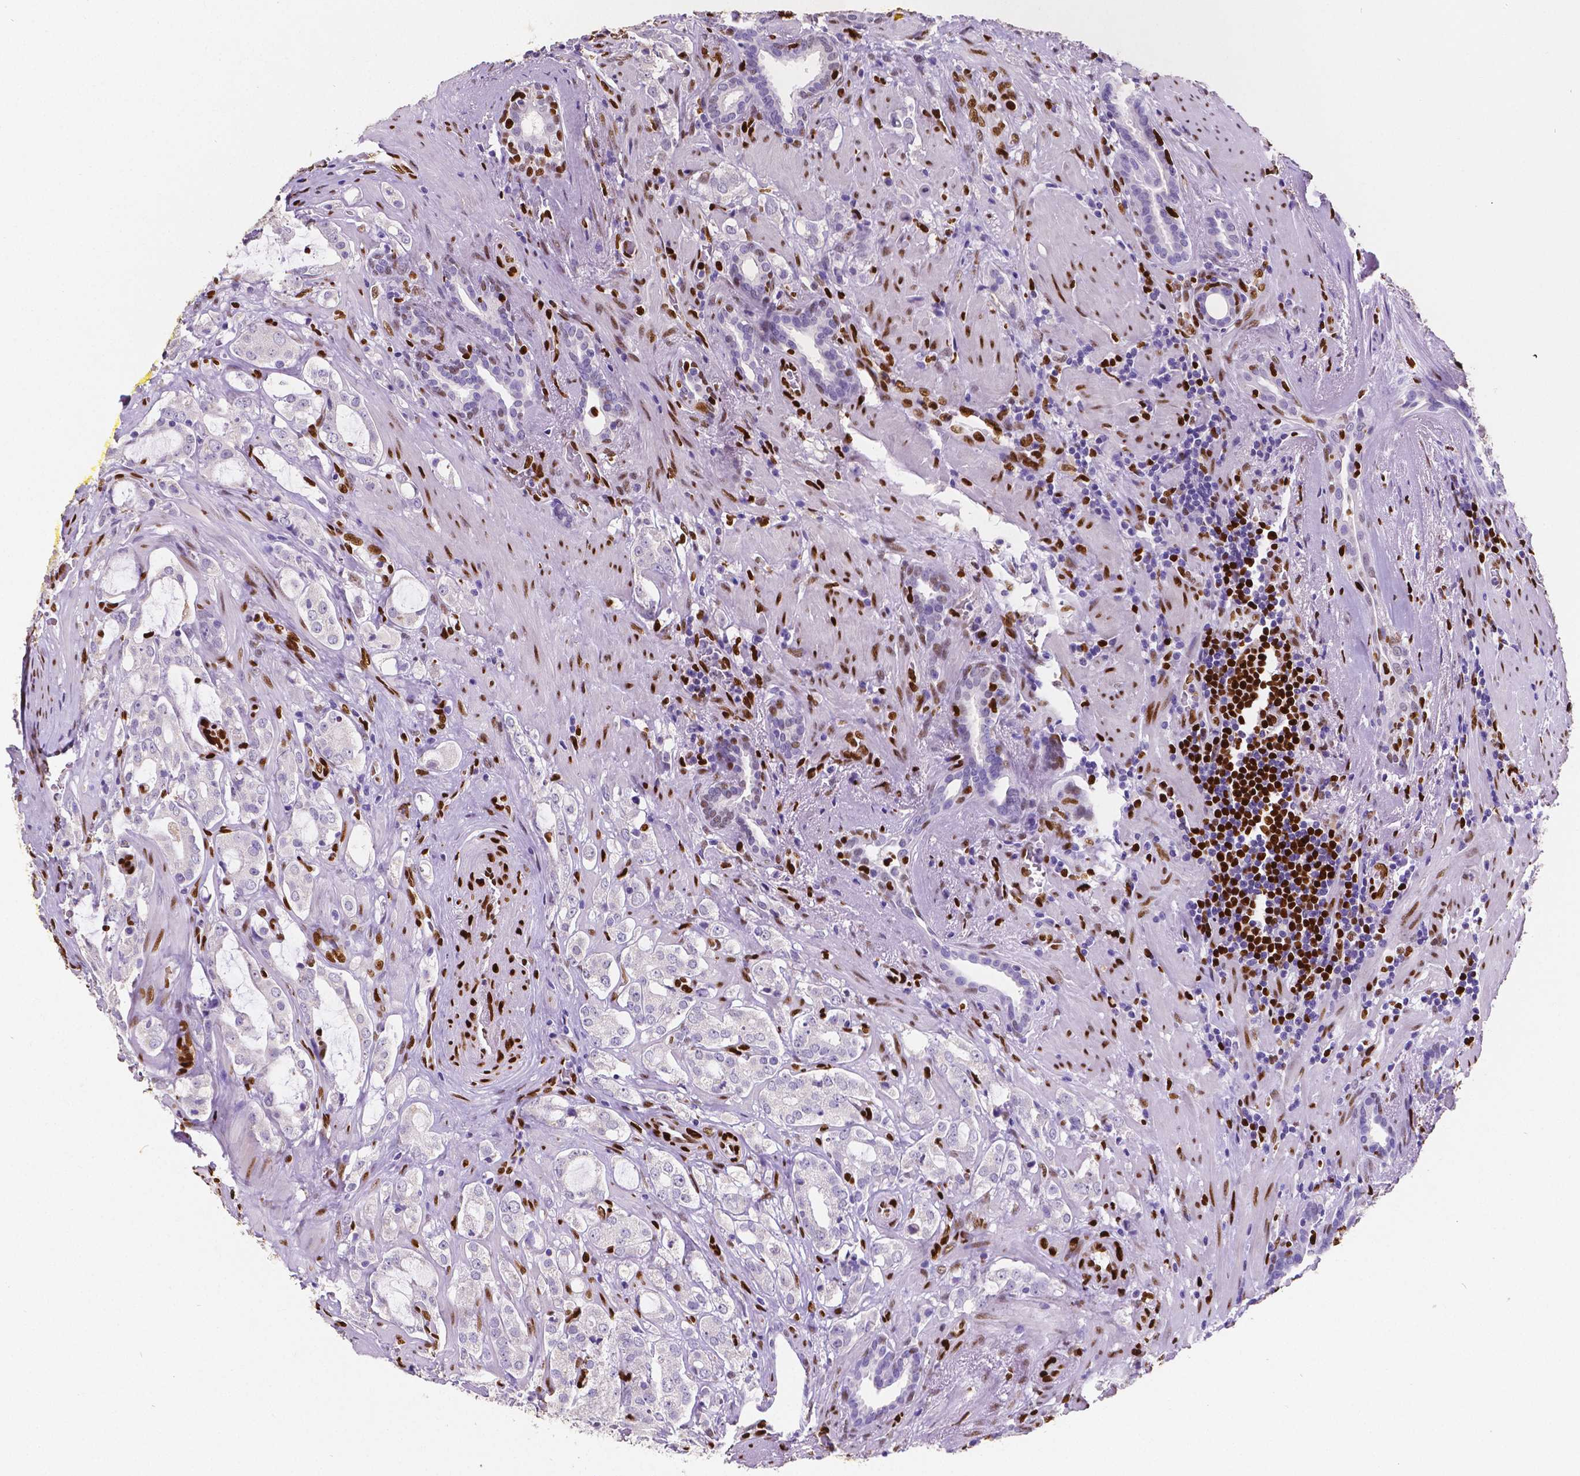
{"staining": {"intensity": "negative", "quantity": "none", "location": "none"}, "tissue": "prostate cancer", "cell_type": "Tumor cells", "image_type": "cancer", "snomed": [{"axis": "morphology", "description": "Adenocarcinoma, NOS"}, {"axis": "topography", "description": "Prostate"}], "caption": "Prostate cancer (adenocarcinoma) was stained to show a protein in brown. There is no significant positivity in tumor cells.", "gene": "MEF2C", "patient": {"sex": "male", "age": 66}}